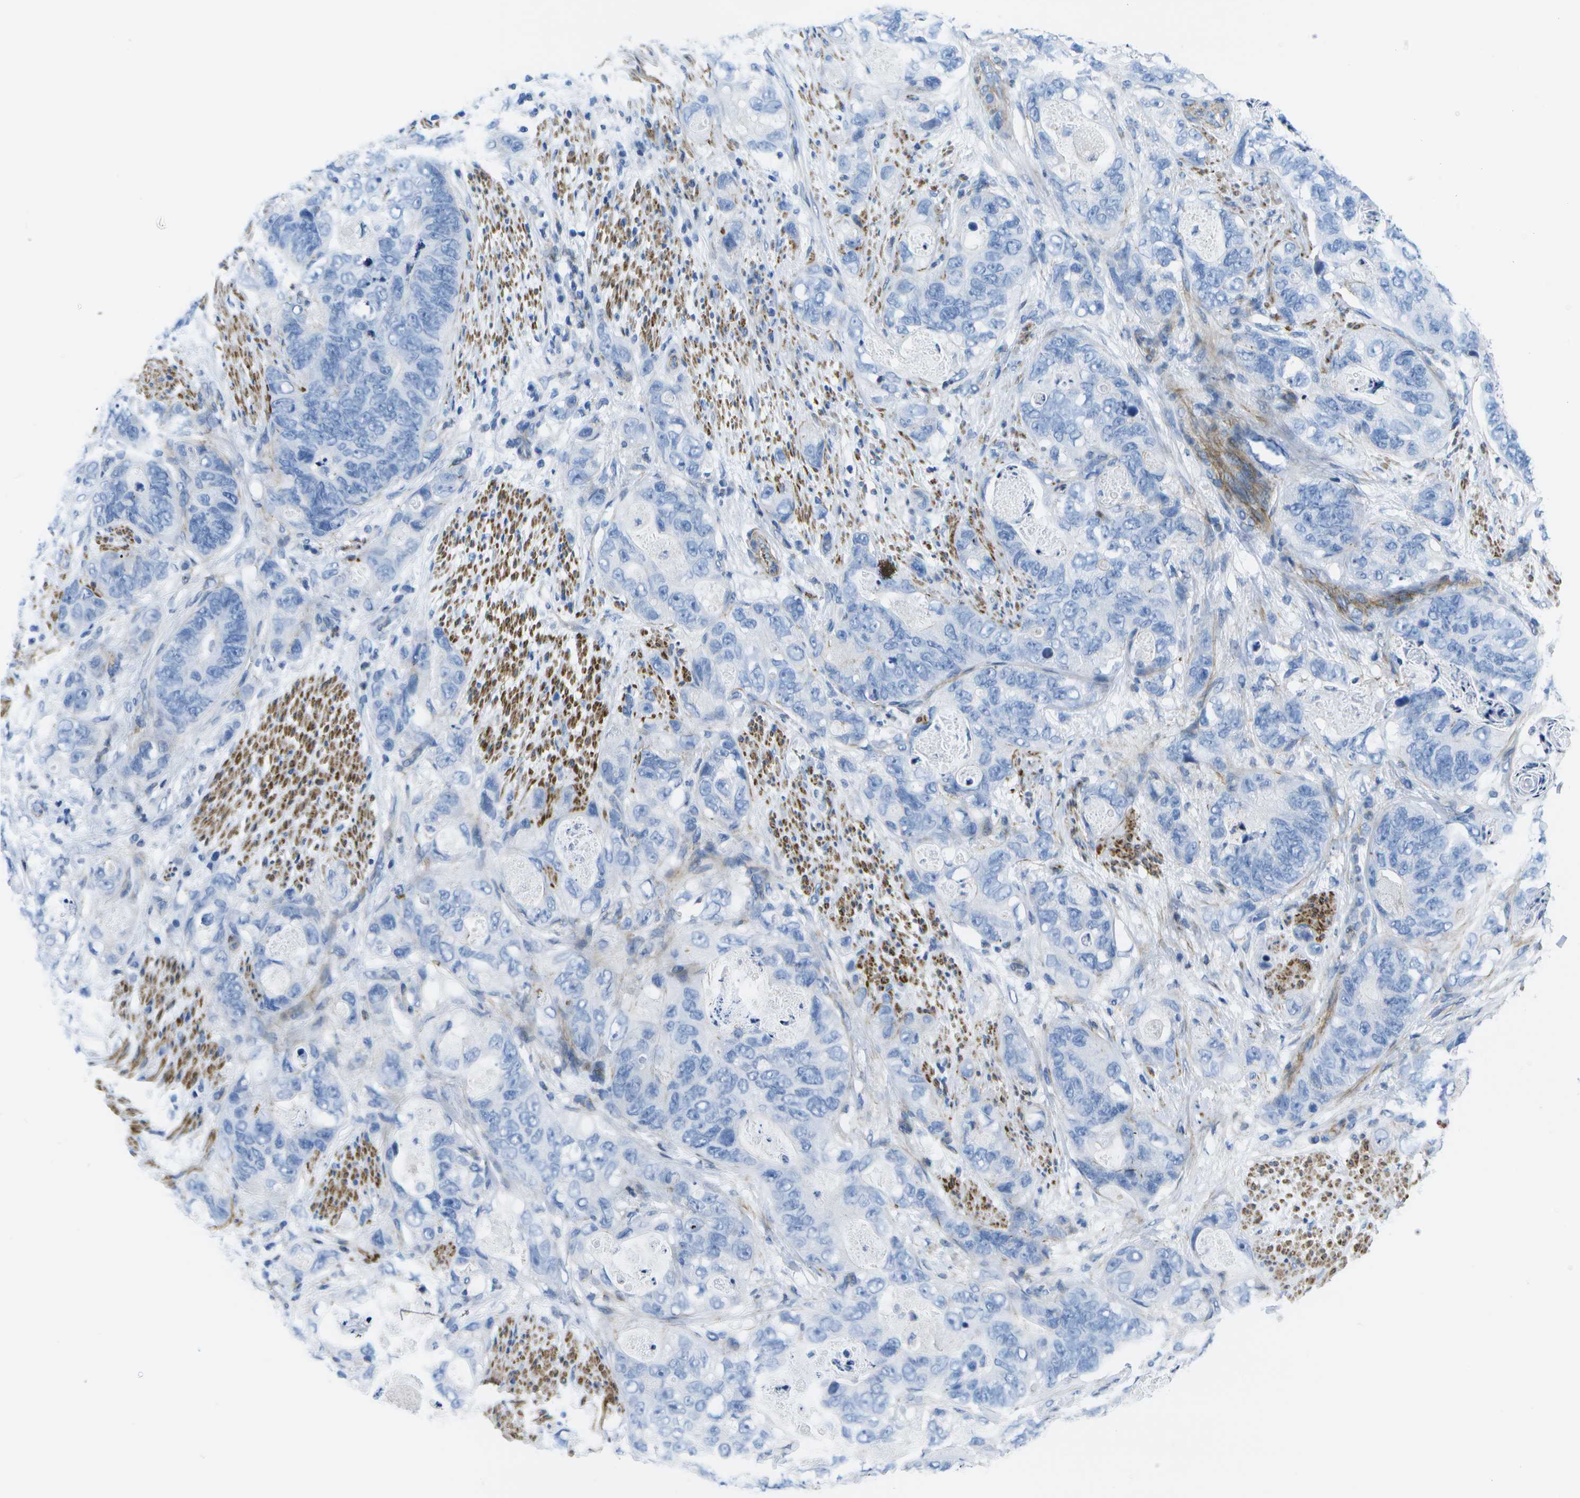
{"staining": {"intensity": "negative", "quantity": "none", "location": "none"}, "tissue": "stomach cancer", "cell_type": "Tumor cells", "image_type": "cancer", "snomed": [{"axis": "morphology", "description": "Adenocarcinoma, NOS"}, {"axis": "topography", "description": "Stomach"}], "caption": "Tumor cells are negative for protein expression in human stomach cancer (adenocarcinoma).", "gene": "ADGRG6", "patient": {"sex": "female", "age": 89}}